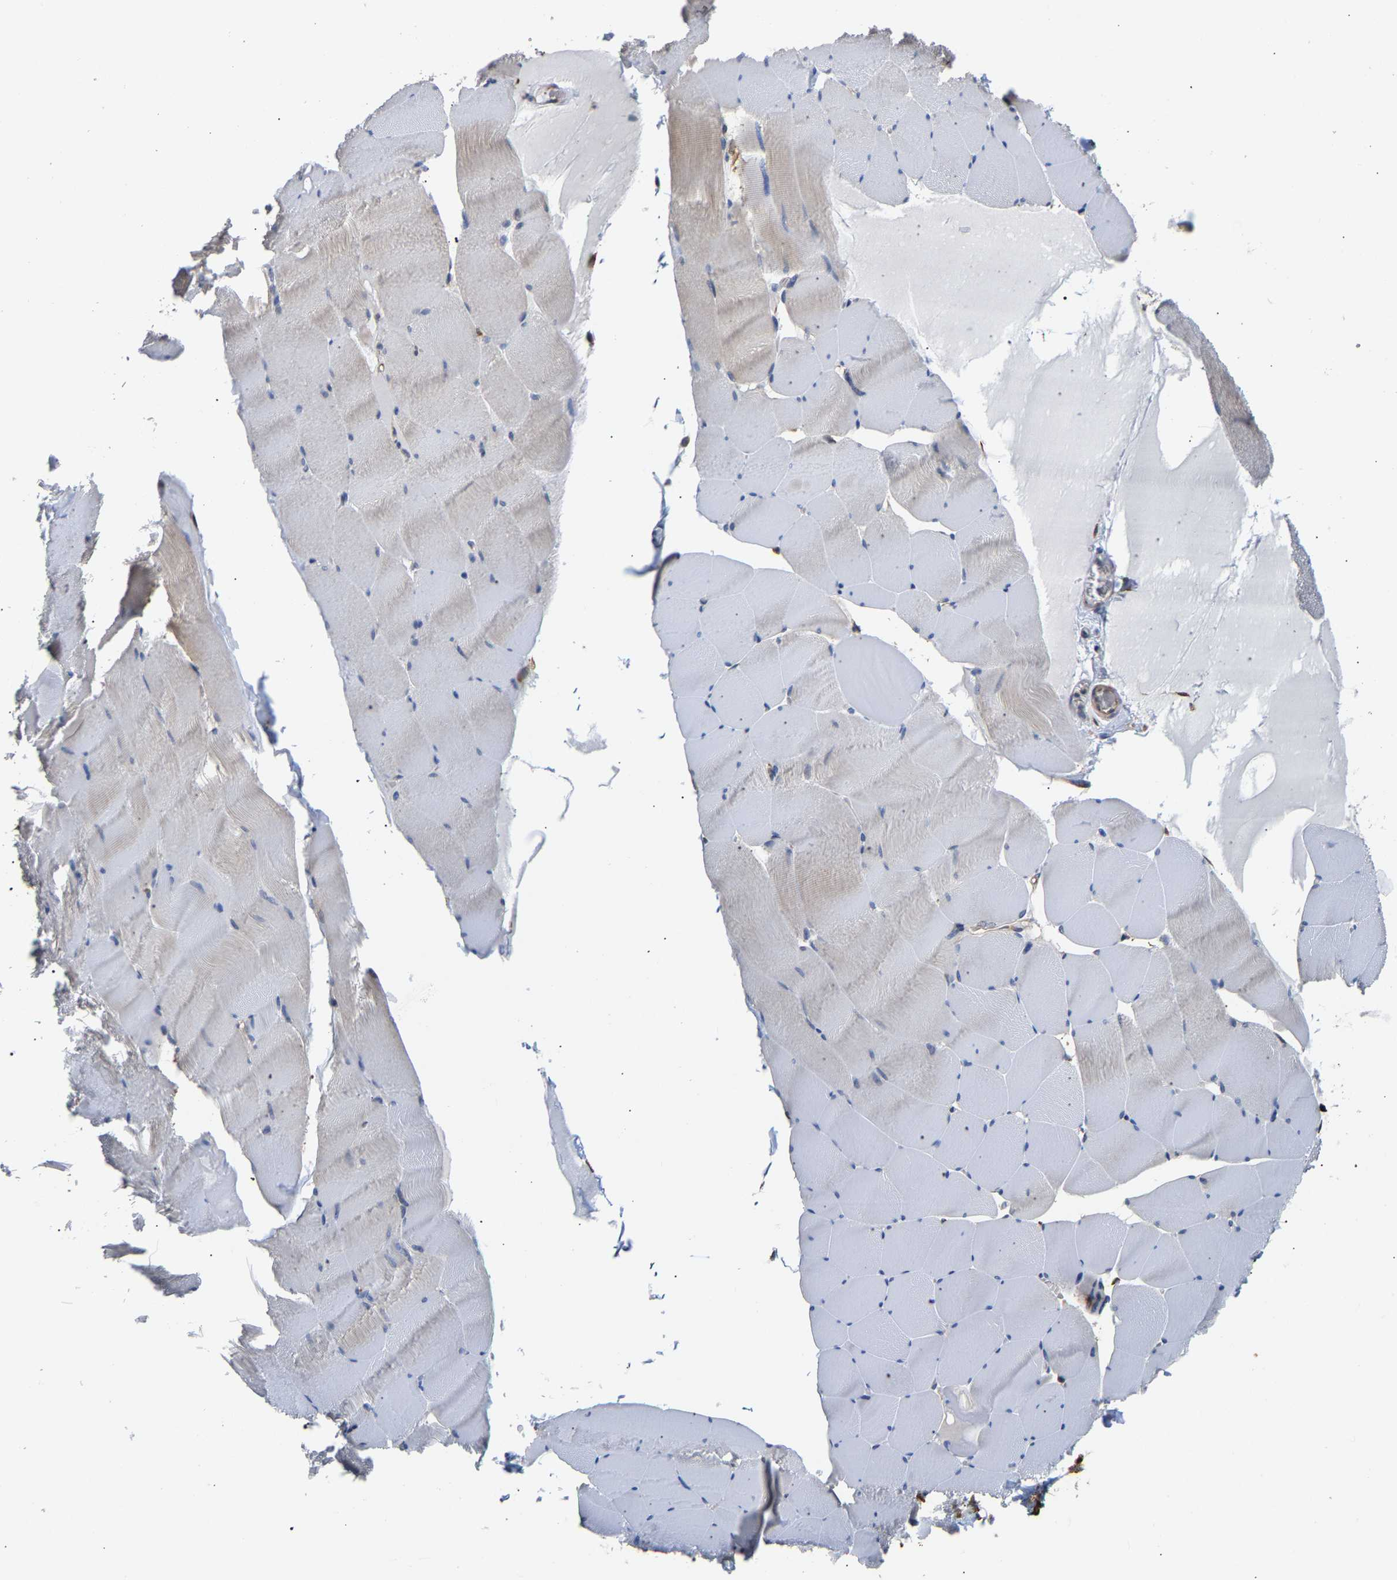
{"staining": {"intensity": "negative", "quantity": "none", "location": "none"}, "tissue": "skeletal muscle", "cell_type": "Myocytes", "image_type": "normal", "snomed": [{"axis": "morphology", "description": "Normal tissue, NOS"}, {"axis": "topography", "description": "Skeletal muscle"}], "caption": "IHC photomicrograph of unremarkable skeletal muscle: human skeletal muscle stained with DAB exhibits no significant protein staining in myocytes.", "gene": "ARAP1", "patient": {"sex": "male", "age": 62}}